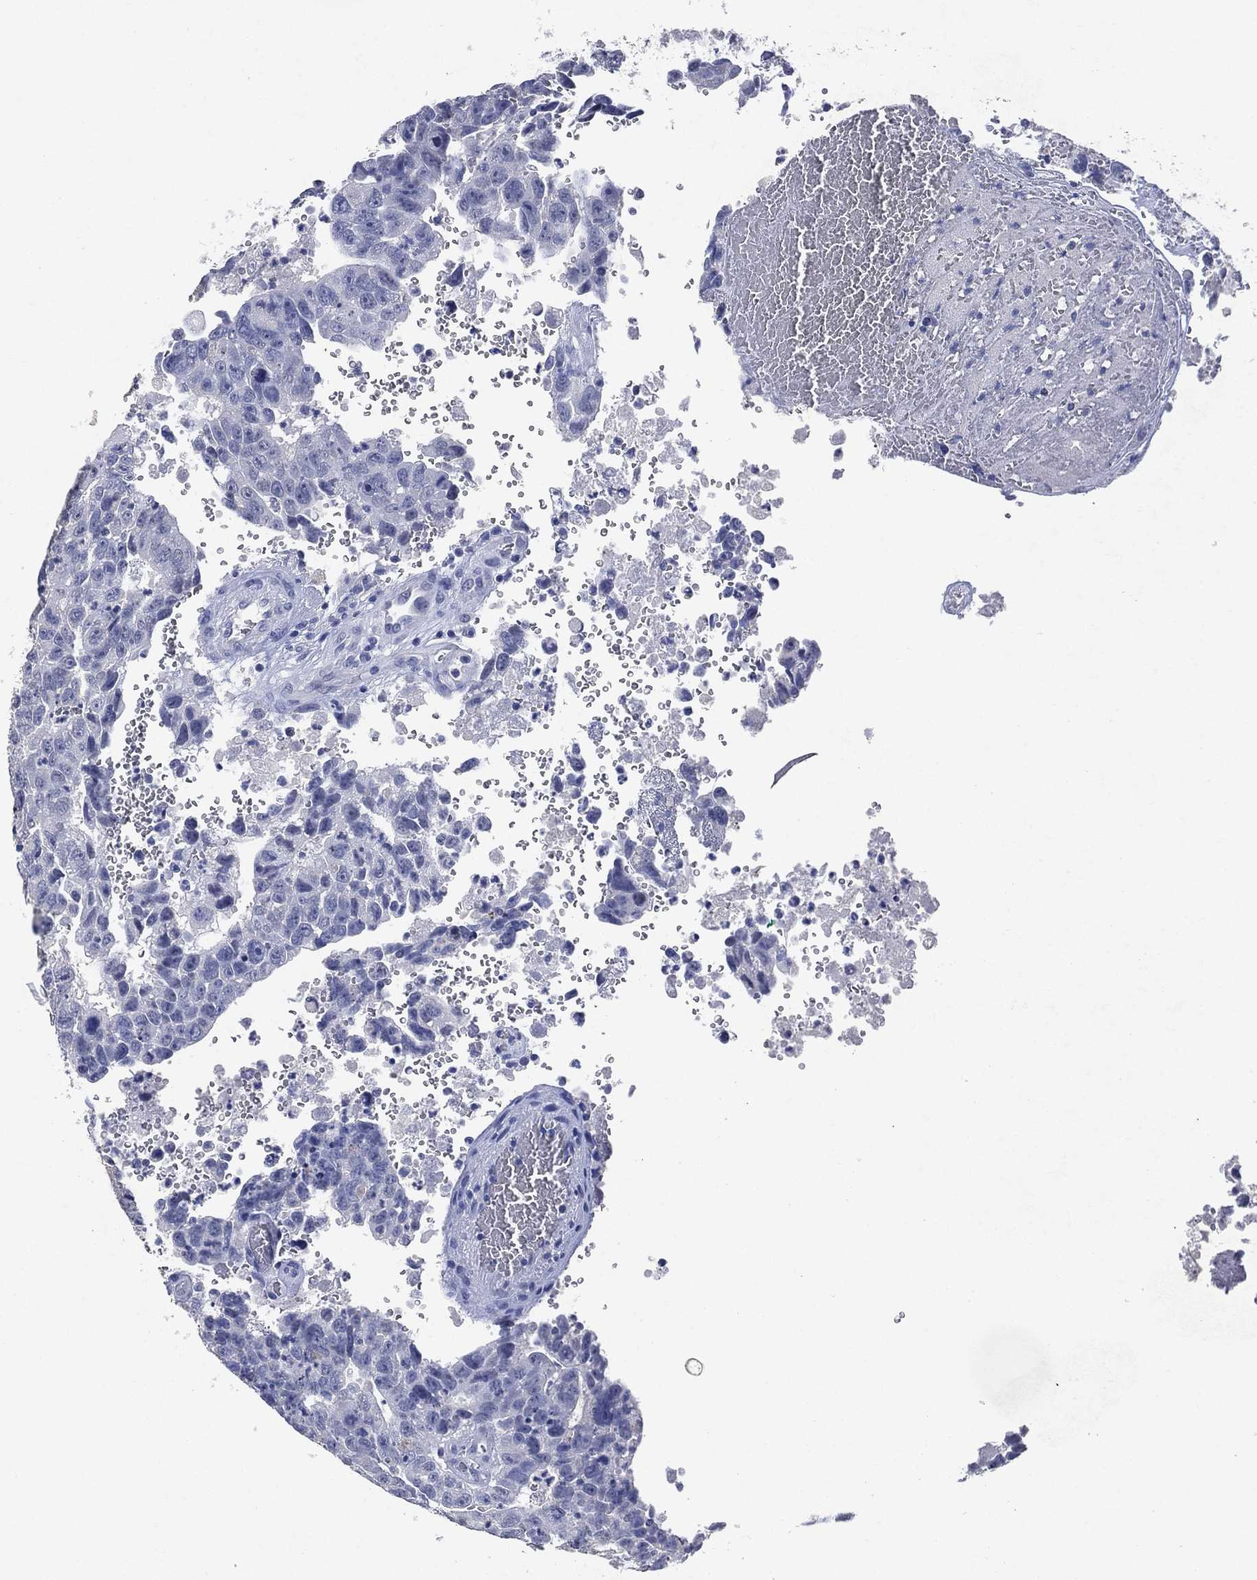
{"staining": {"intensity": "negative", "quantity": "none", "location": "none"}, "tissue": "testis cancer", "cell_type": "Tumor cells", "image_type": "cancer", "snomed": [{"axis": "morphology", "description": "Carcinoma, Embryonal, NOS"}, {"axis": "topography", "description": "Testis"}], "caption": "Tumor cells show no significant expression in testis cancer.", "gene": "FSCN2", "patient": {"sex": "male", "age": 24}}